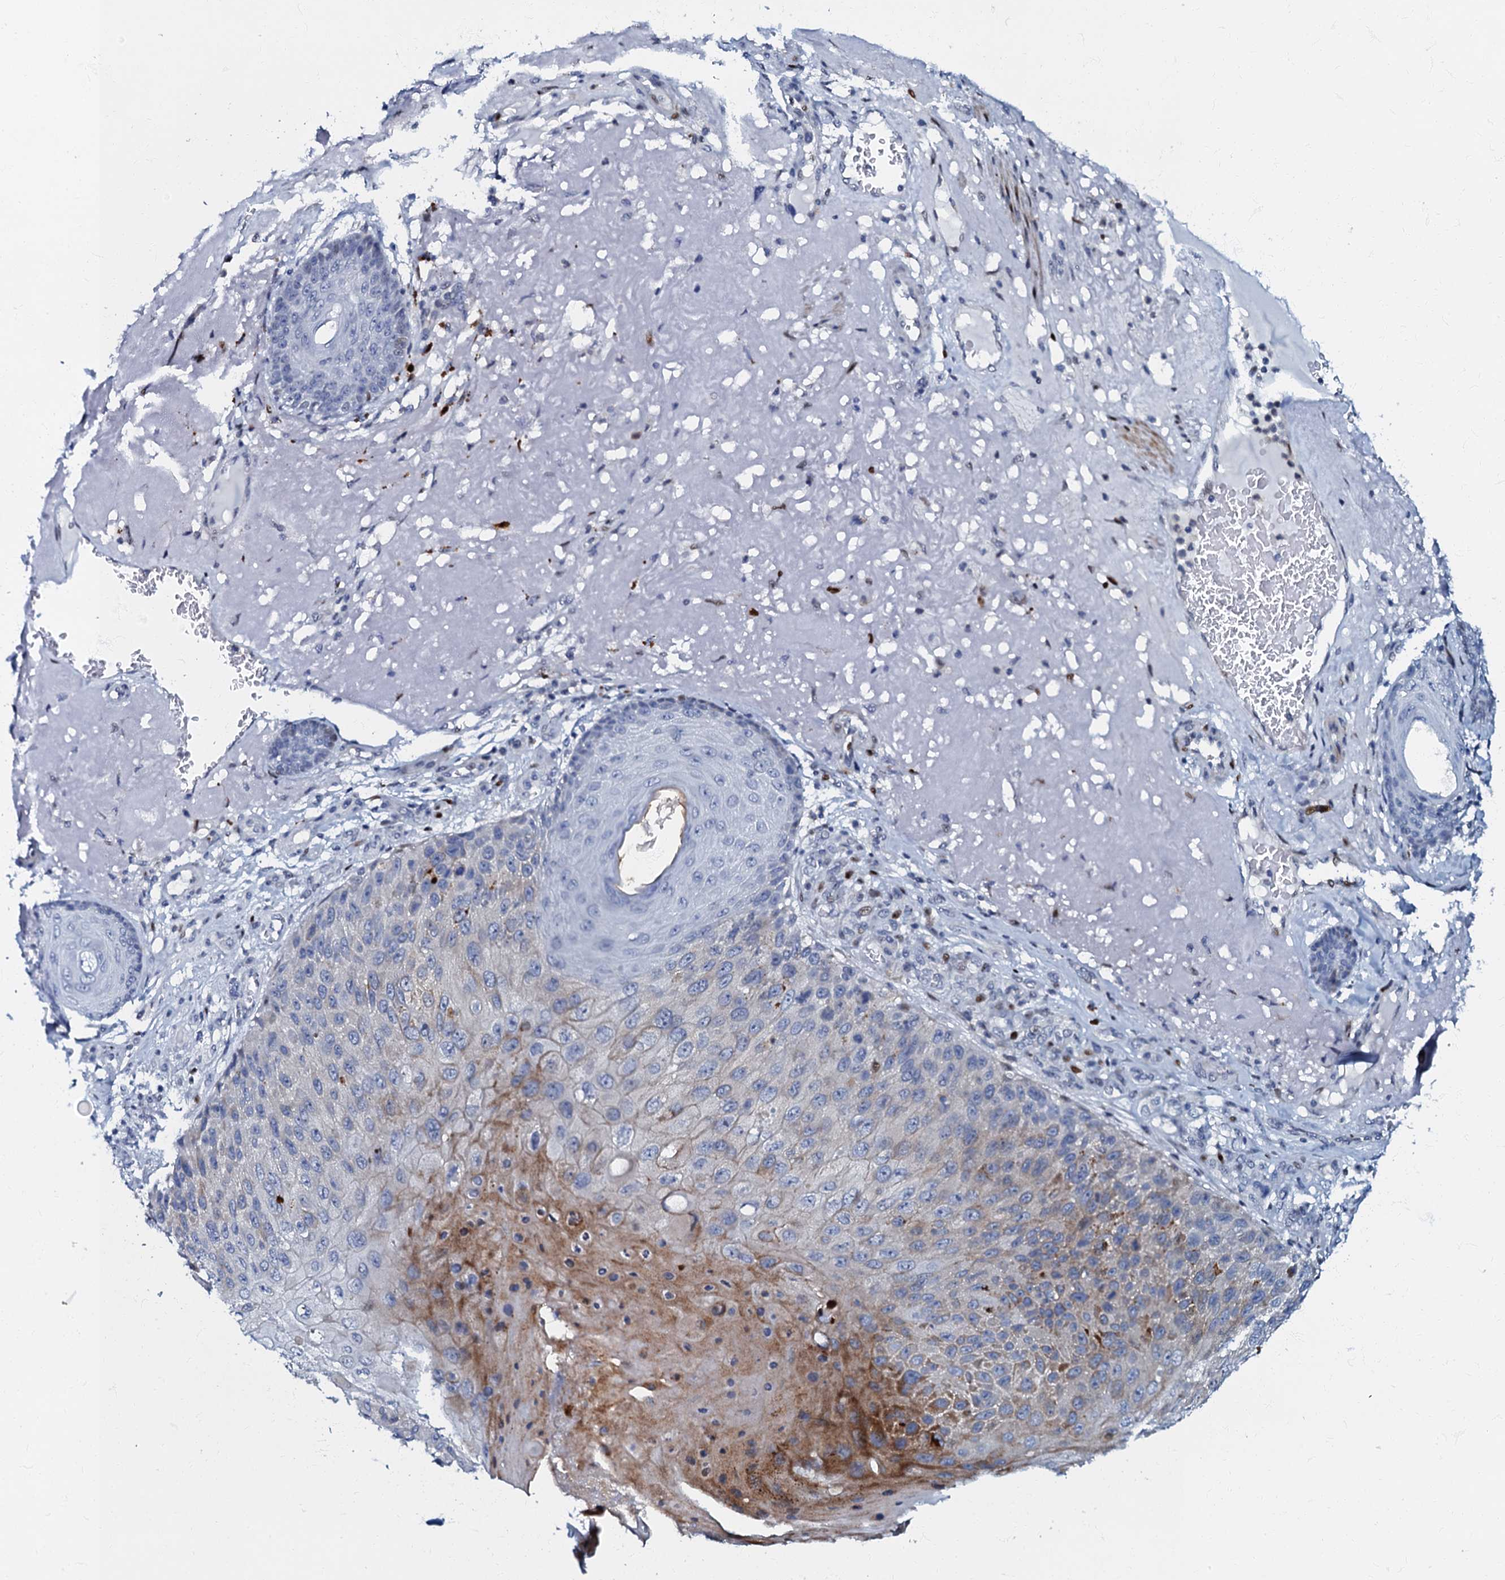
{"staining": {"intensity": "moderate", "quantity": "<25%", "location": "cytoplasmic/membranous"}, "tissue": "skin cancer", "cell_type": "Tumor cells", "image_type": "cancer", "snomed": [{"axis": "morphology", "description": "Squamous cell carcinoma, NOS"}, {"axis": "topography", "description": "Skin"}], "caption": "Protein analysis of skin cancer (squamous cell carcinoma) tissue demonstrates moderate cytoplasmic/membranous staining in approximately <25% of tumor cells.", "gene": "MFSD5", "patient": {"sex": "female", "age": 88}}